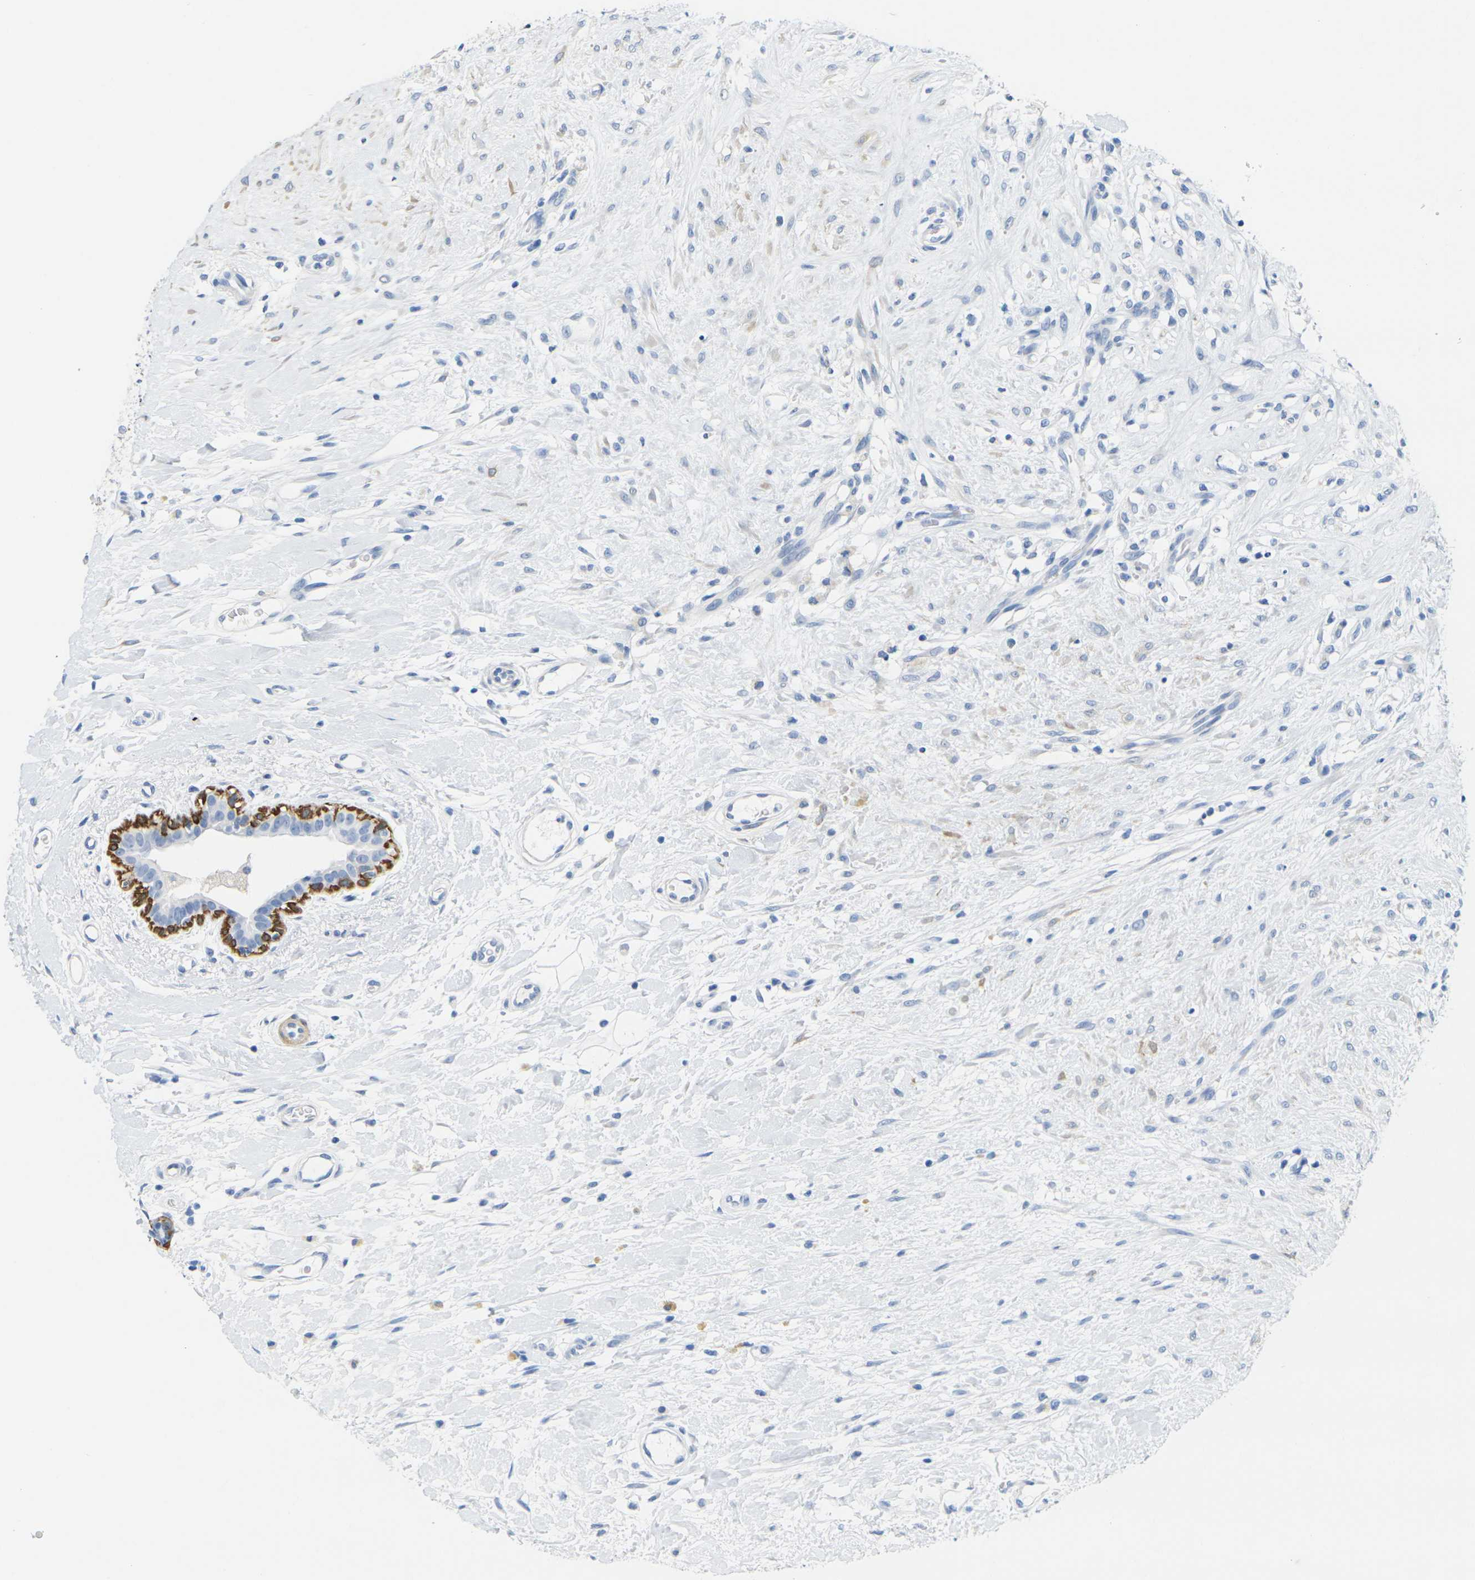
{"staining": {"intensity": "negative", "quantity": "none", "location": "none"}, "tissue": "breast cancer", "cell_type": "Tumor cells", "image_type": "cancer", "snomed": [{"axis": "morphology", "description": "Duct carcinoma"}, {"axis": "topography", "description": "Breast"}], "caption": "This is an IHC image of human breast cancer (invasive ductal carcinoma). There is no staining in tumor cells.", "gene": "CNN1", "patient": {"sex": "female", "age": 40}}